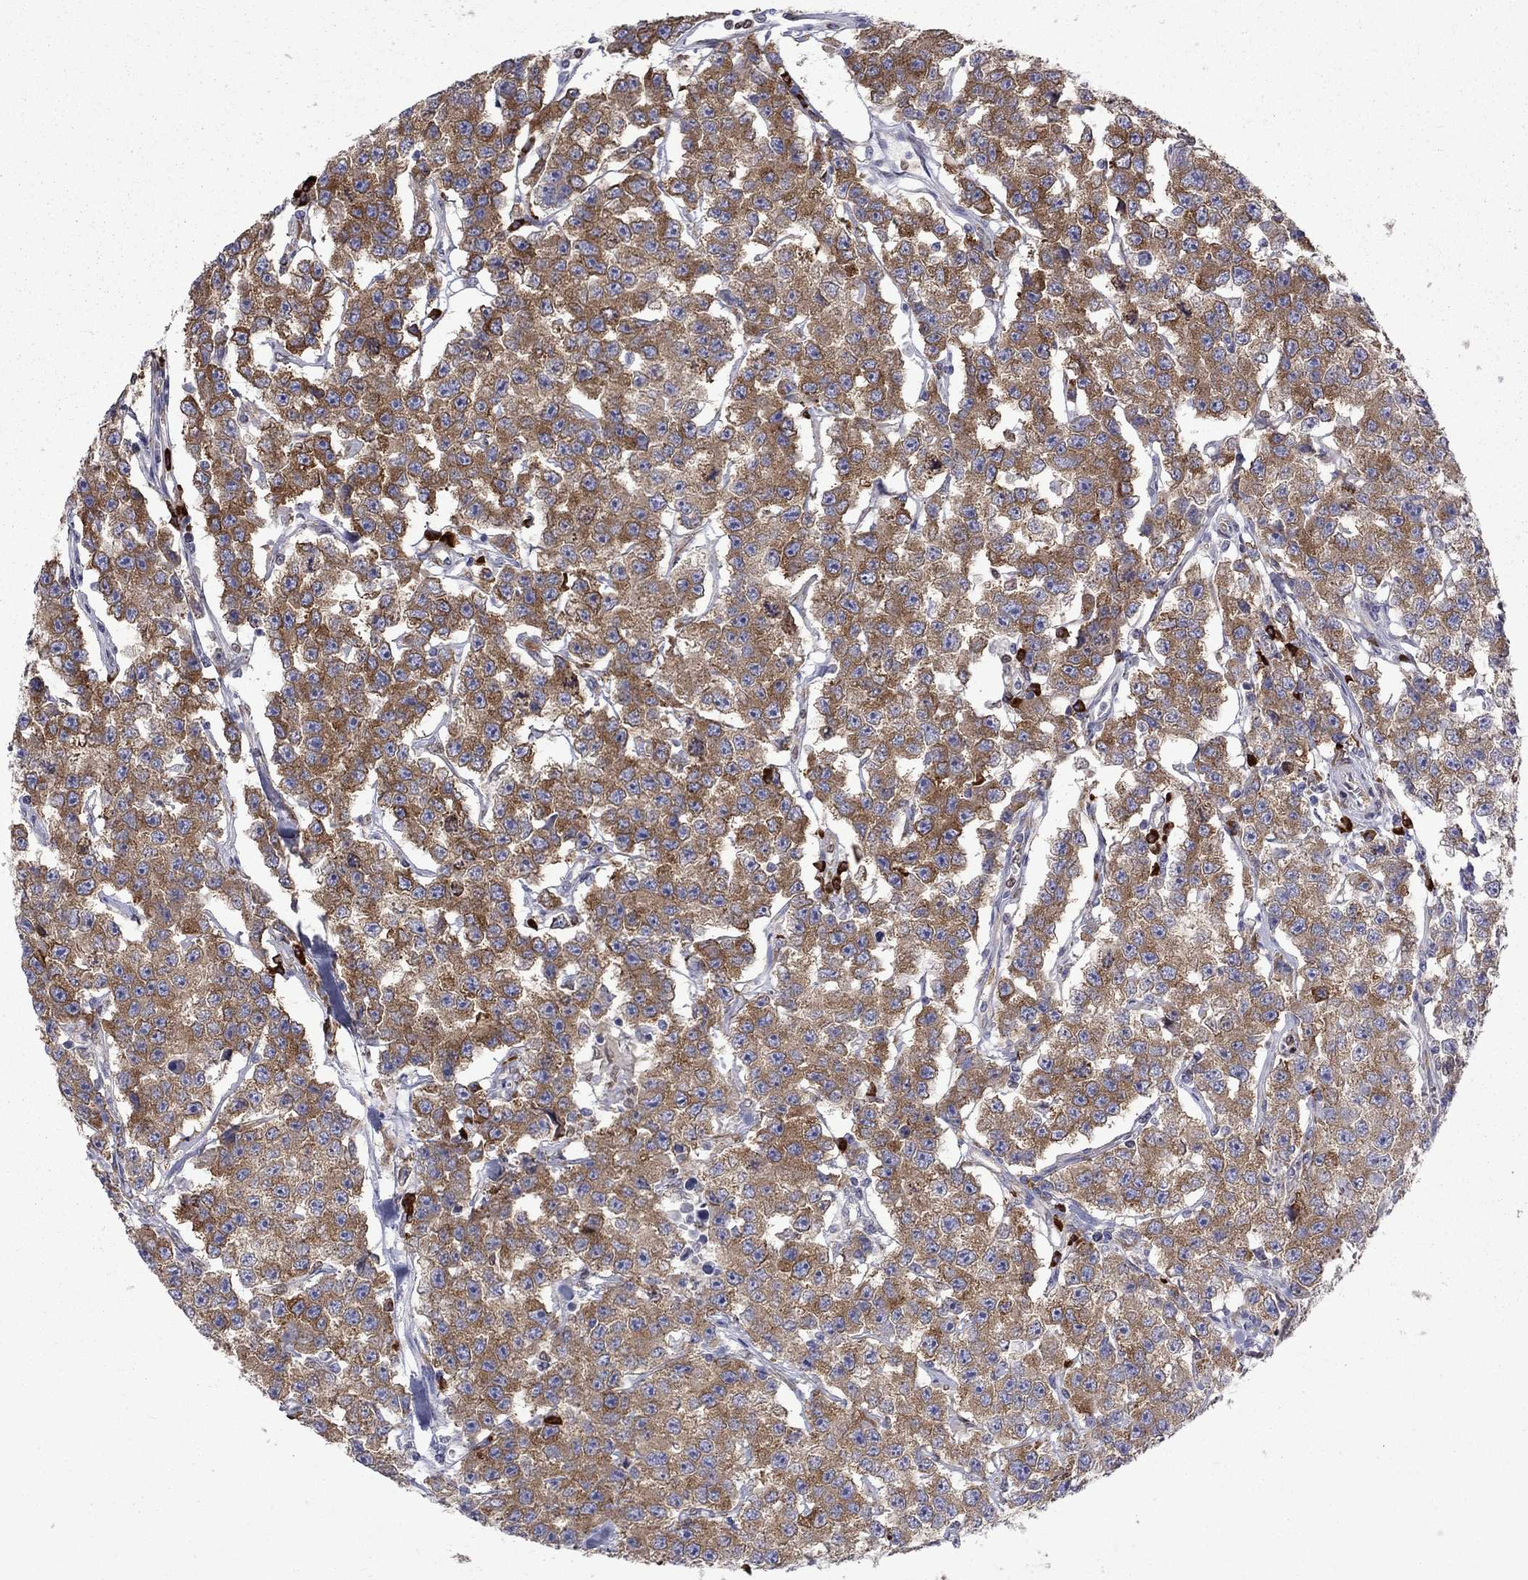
{"staining": {"intensity": "strong", "quantity": ">75%", "location": "cytoplasmic/membranous"}, "tissue": "testis cancer", "cell_type": "Tumor cells", "image_type": "cancer", "snomed": [{"axis": "morphology", "description": "Seminoma, NOS"}, {"axis": "topography", "description": "Testis"}], "caption": "About >75% of tumor cells in seminoma (testis) demonstrate strong cytoplasmic/membranous protein staining as visualized by brown immunohistochemical staining.", "gene": "PABPC4", "patient": {"sex": "male", "age": 59}}